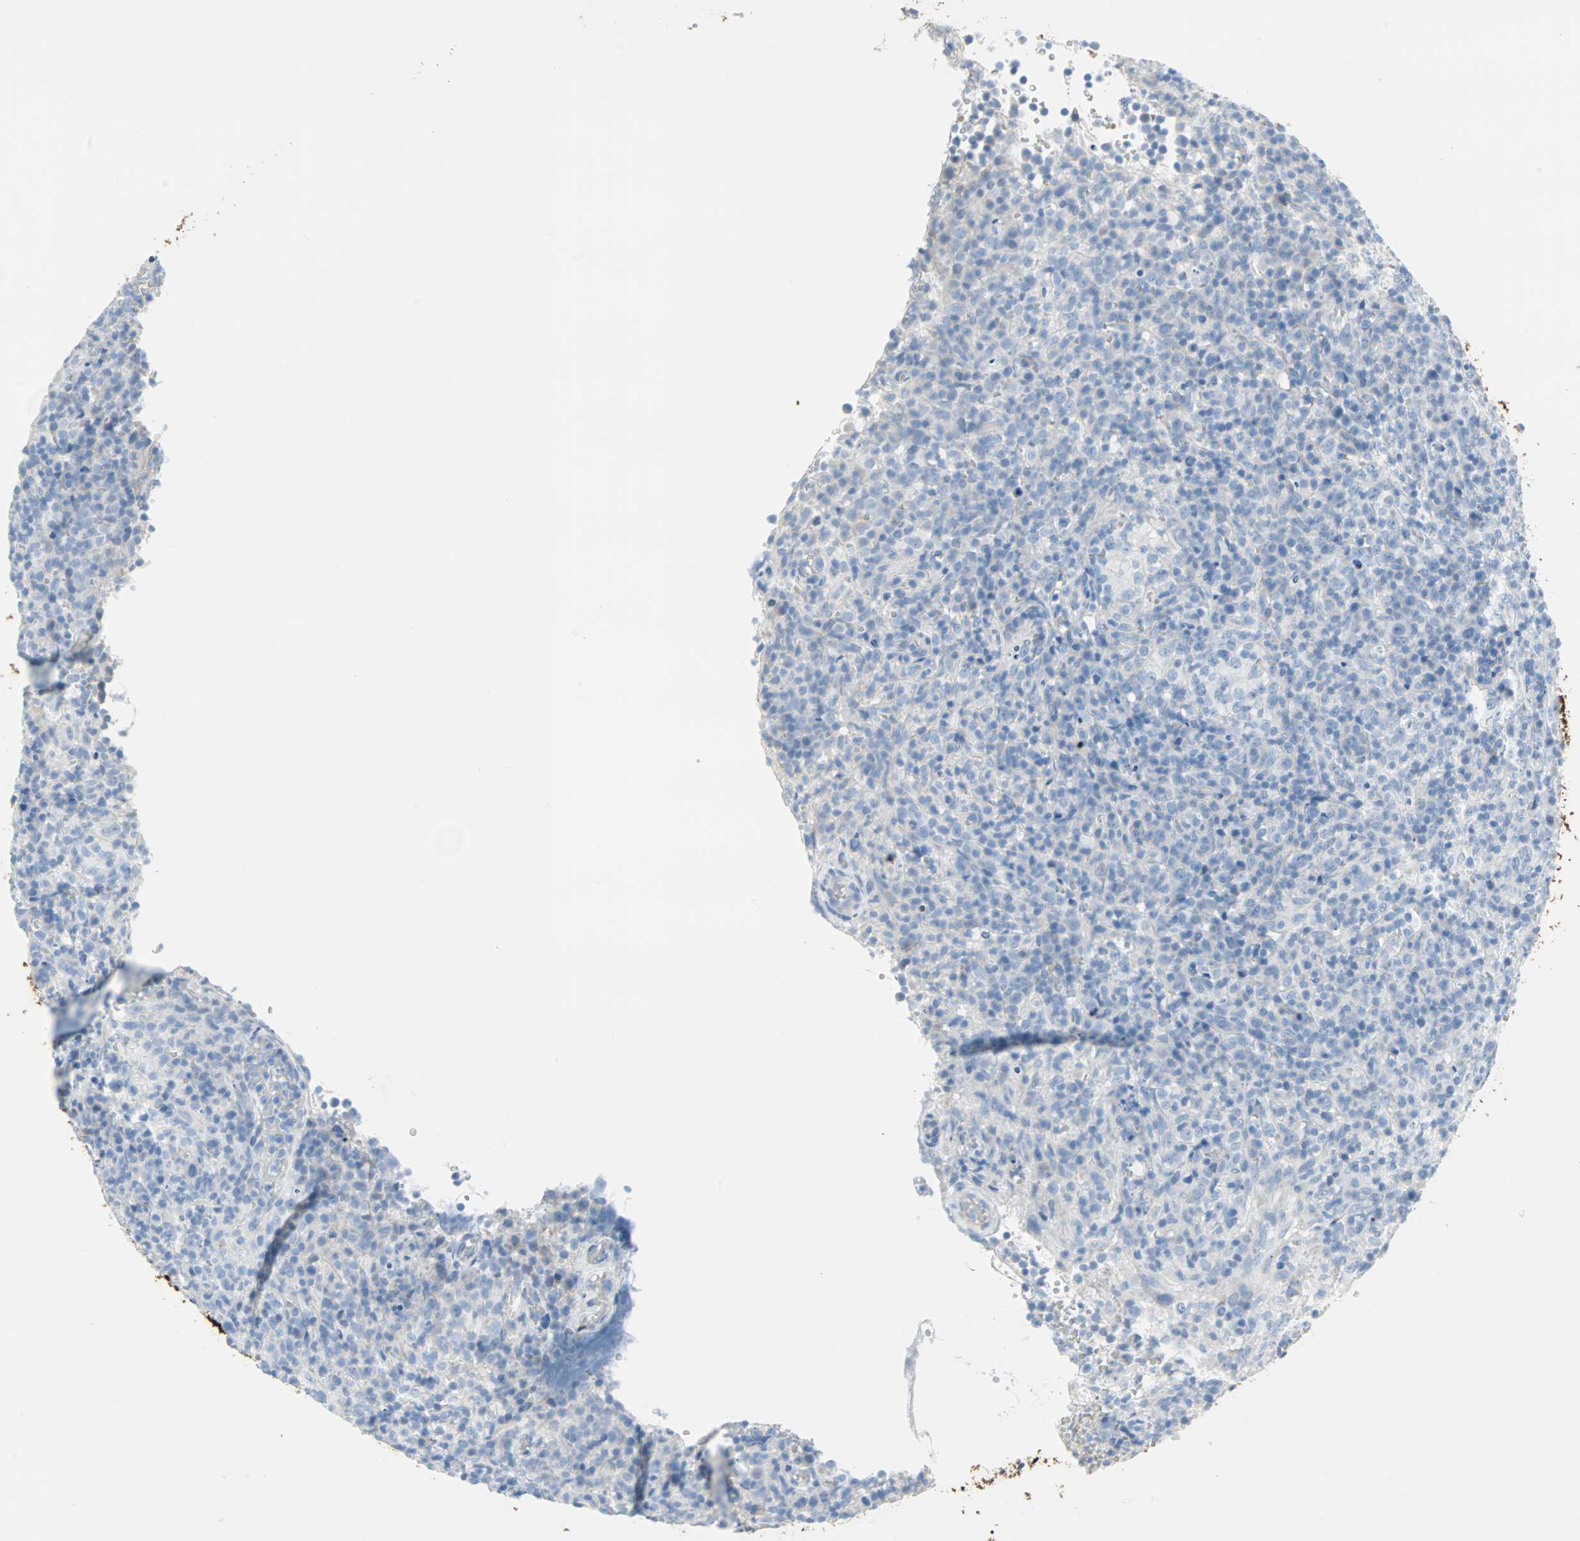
{"staining": {"intensity": "negative", "quantity": "none", "location": "none"}, "tissue": "lymphoma", "cell_type": "Tumor cells", "image_type": "cancer", "snomed": [{"axis": "morphology", "description": "Malignant lymphoma, non-Hodgkin's type, High grade"}, {"axis": "topography", "description": "Lymph node"}], "caption": "This is an IHC histopathology image of malignant lymphoma, non-Hodgkin's type (high-grade). There is no expression in tumor cells.", "gene": "STX1A", "patient": {"sex": "female", "age": 76}}